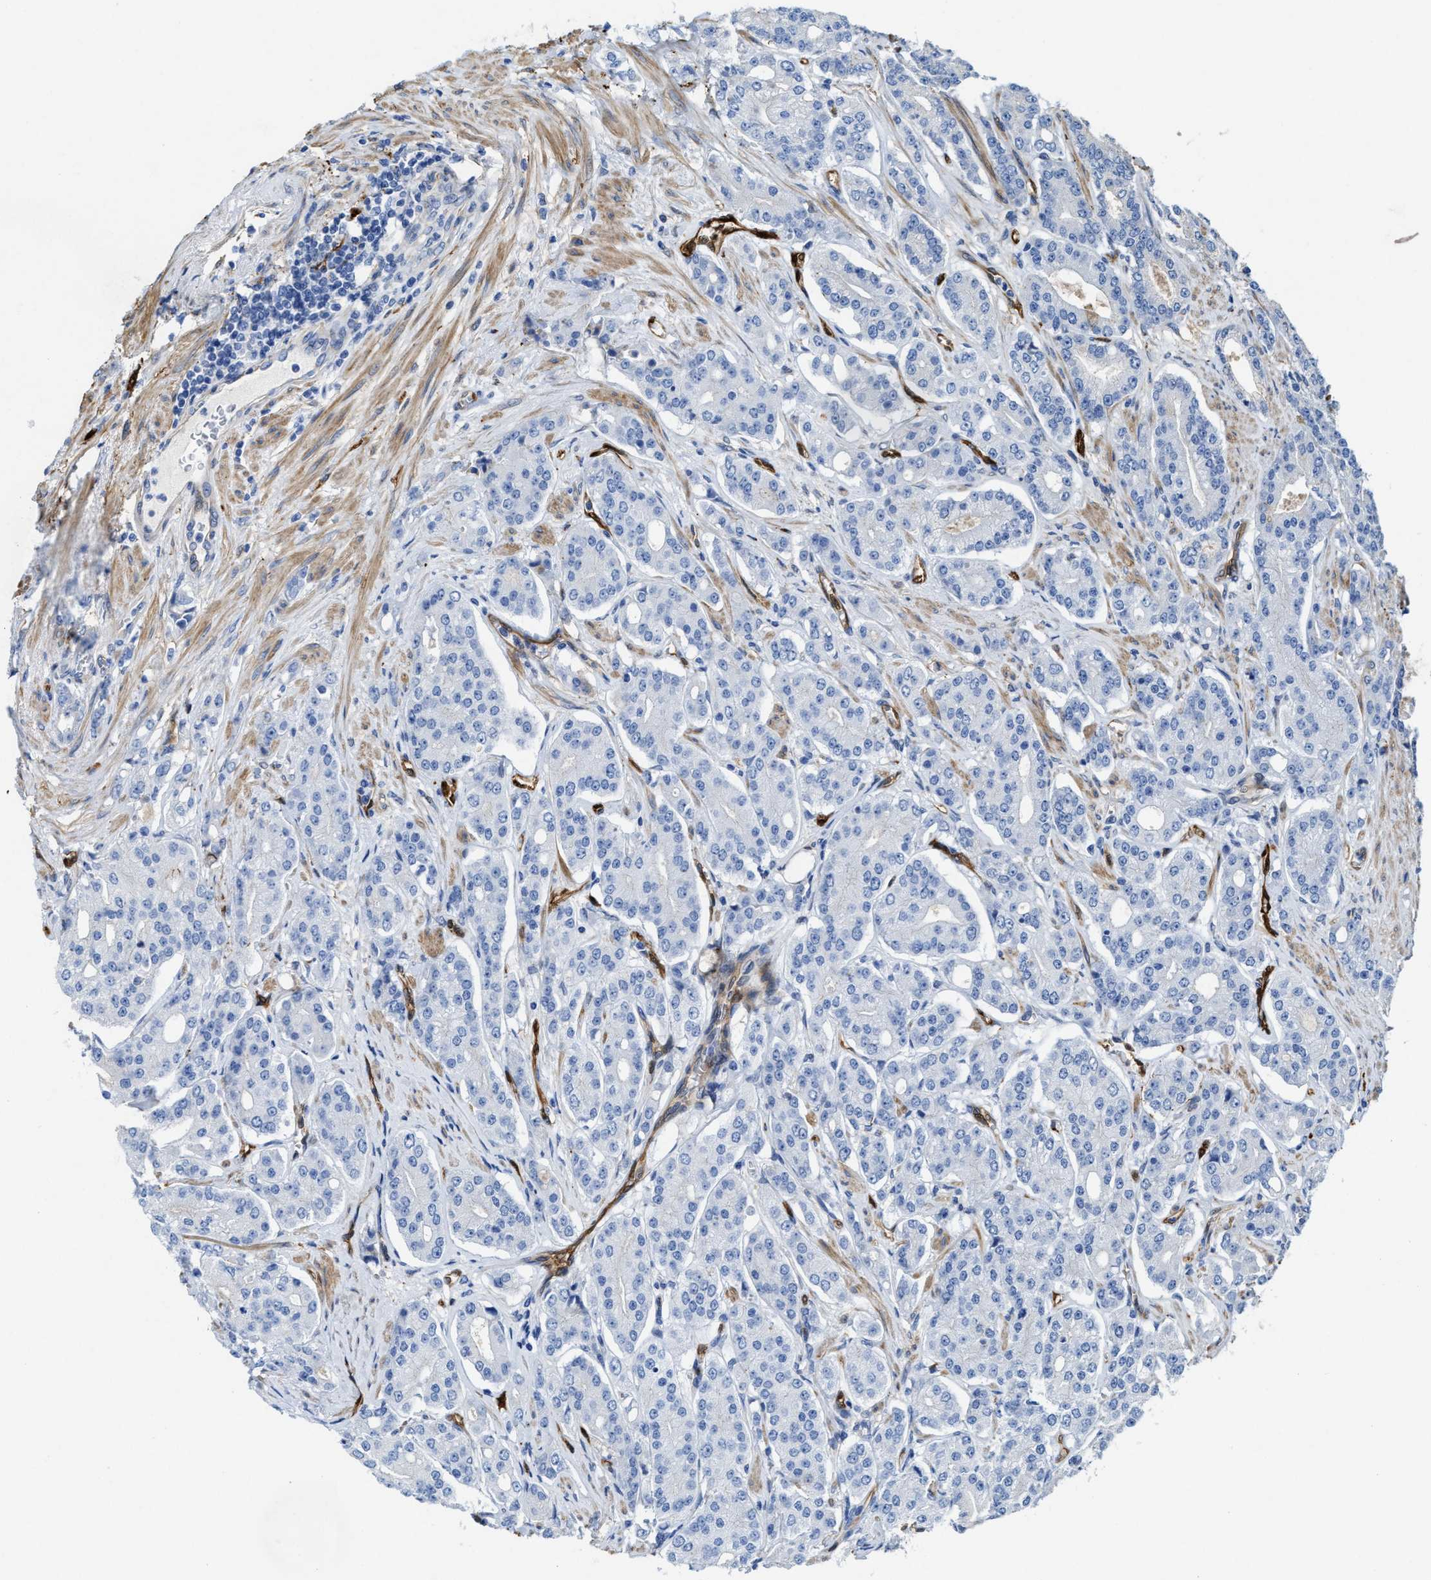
{"staining": {"intensity": "negative", "quantity": "none", "location": "none"}, "tissue": "prostate cancer", "cell_type": "Tumor cells", "image_type": "cancer", "snomed": [{"axis": "morphology", "description": "Adenocarcinoma, High grade"}, {"axis": "topography", "description": "Prostate"}], "caption": "High-grade adenocarcinoma (prostate) was stained to show a protein in brown. There is no significant expression in tumor cells. (DAB (3,3'-diaminobenzidine) immunohistochemistry (IHC), high magnification).", "gene": "ASS1", "patient": {"sex": "male", "age": 71}}